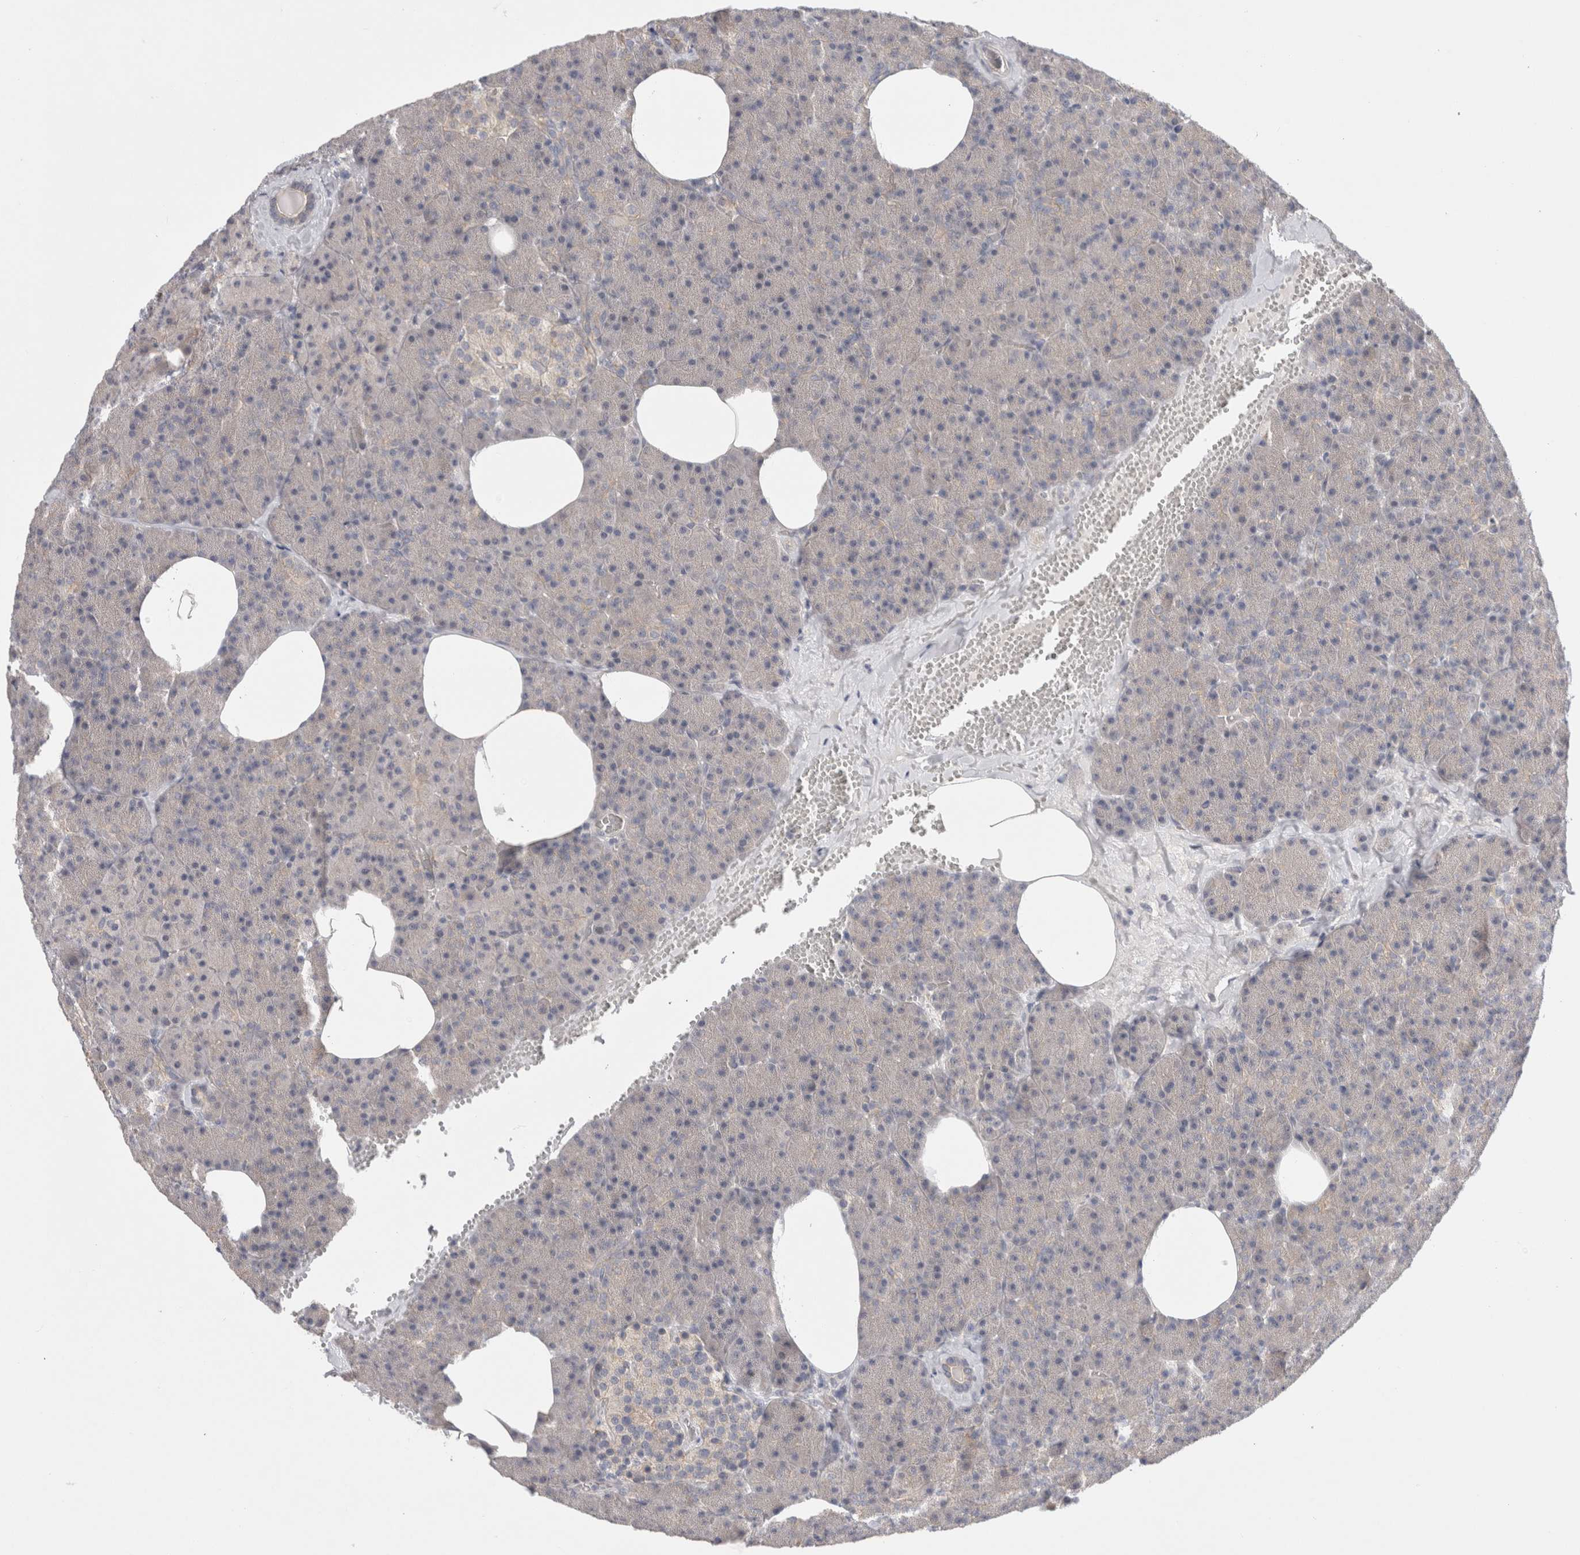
{"staining": {"intensity": "negative", "quantity": "none", "location": "none"}, "tissue": "pancreas", "cell_type": "Exocrine glandular cells", "image_type": "normal", "snomed": [{"axis": "morphology", "description": "Normal tissue, NOS"}, {"axis": "morphology", "description": "Carcinoid, malignant, NOS"}, {"axis": "topography", "description": "Pancreas"}], "caption": "High power microscopy photomicrograph of an immunohistochemistry (IHC) micrograph of unremarkable pancreas, revealing no significant expression in exocrine glandular cells.", "gene": "CERS3", "patient": {"sex": "female", "age": 35}}